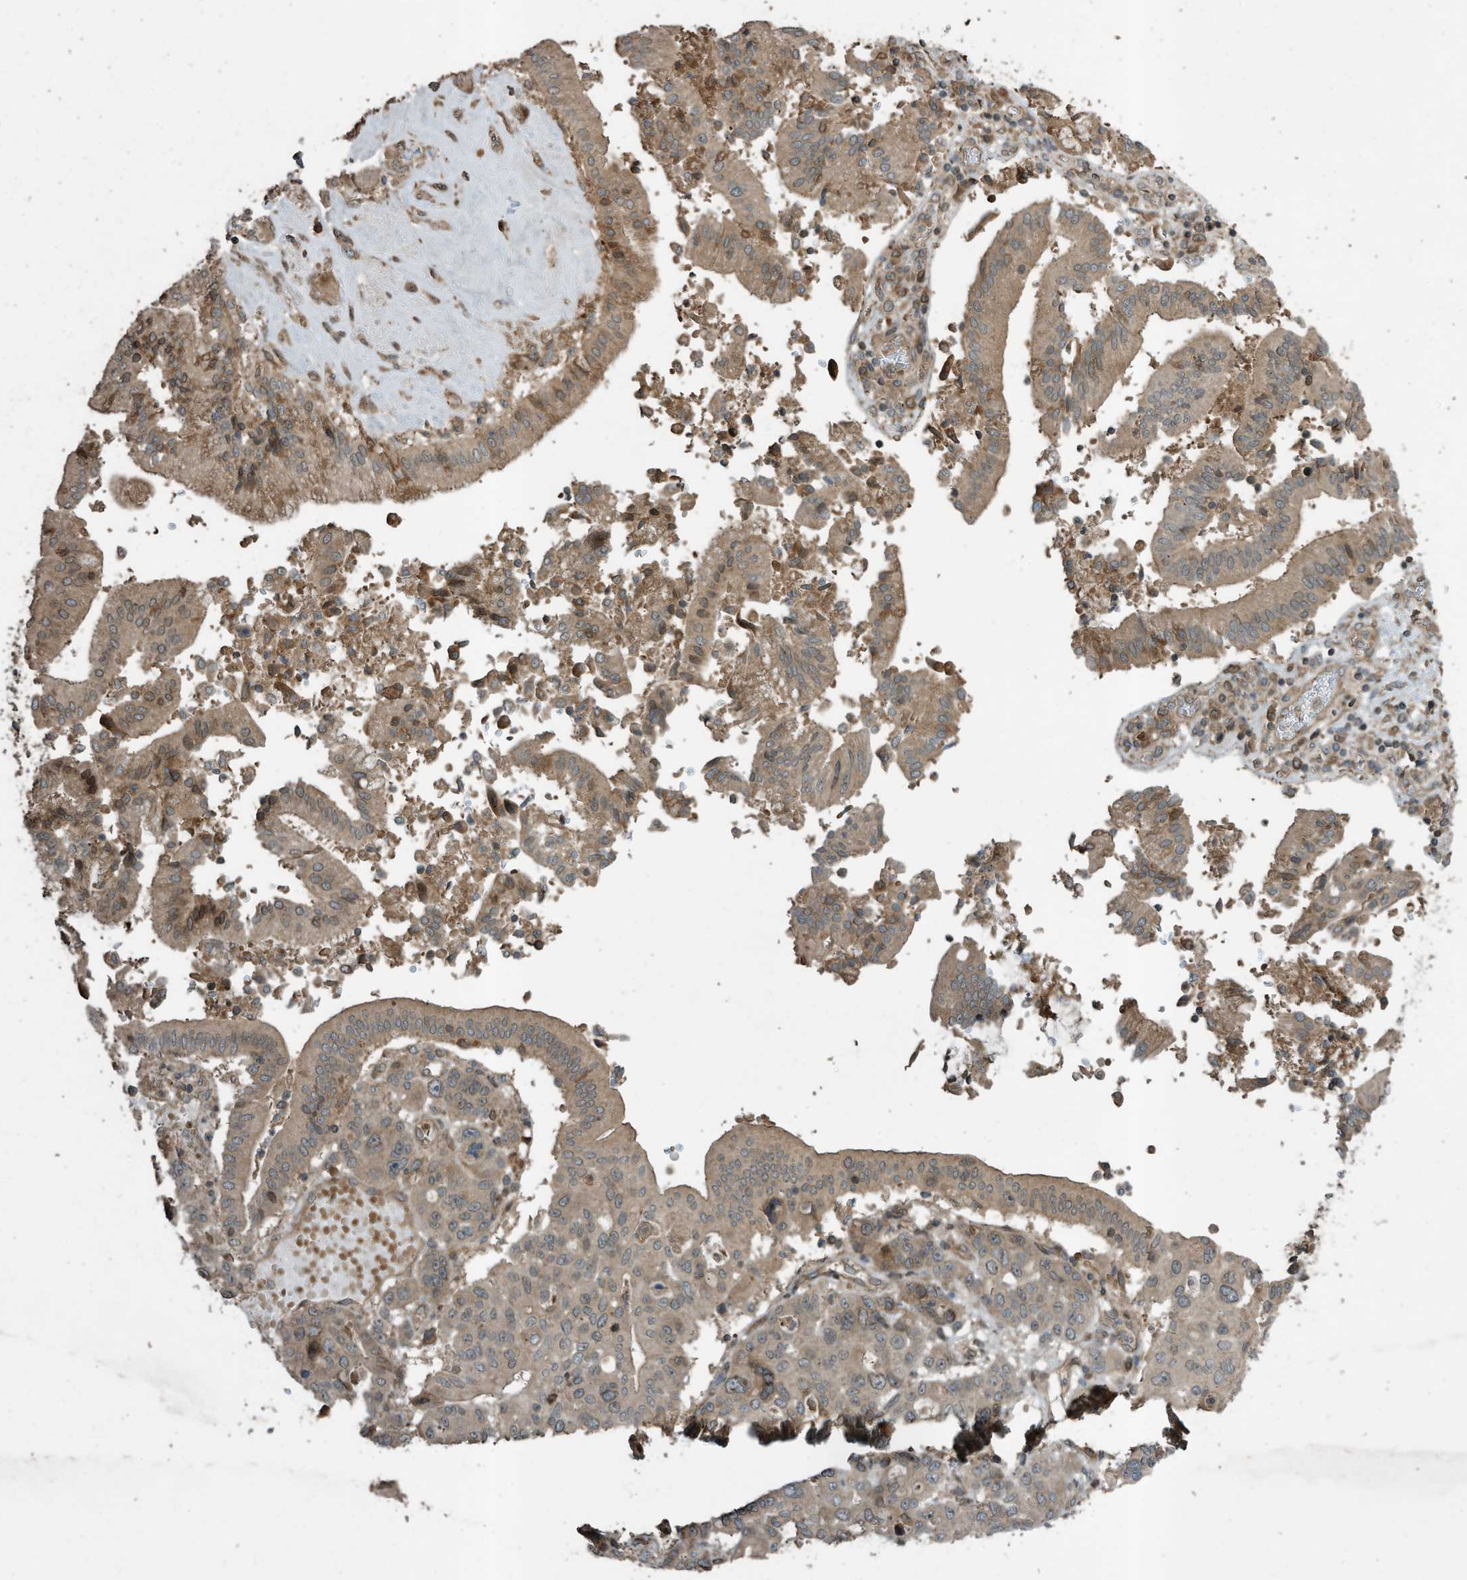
{"staining": {"intensity": "moderate", "quantity": "<25%", "location": "cytoplasmic/membranous"}, "tissue": "pancreatic cancer", "cell_type": "Tumor cells", "image_type": "cancer", "snomed": [{"axis": "morphology", "description": "Adenocarcinoma, NOS"}, {"axis": "topography", "description": "Pancreas"}], "caption": "Immunohistochemistry (IHC) image of neoplastic tissue: adenocarcinoma (pancreatic) stained using immunohistochemistry exhibits low levels of moderate protein expression localized specifically in the cytoplasmic/membranous of tumor cells, appearing as a cytoplasmic/membranous brown color.", "gene": "ZNF653", "patient": {"sex": "male", "age": 46}}